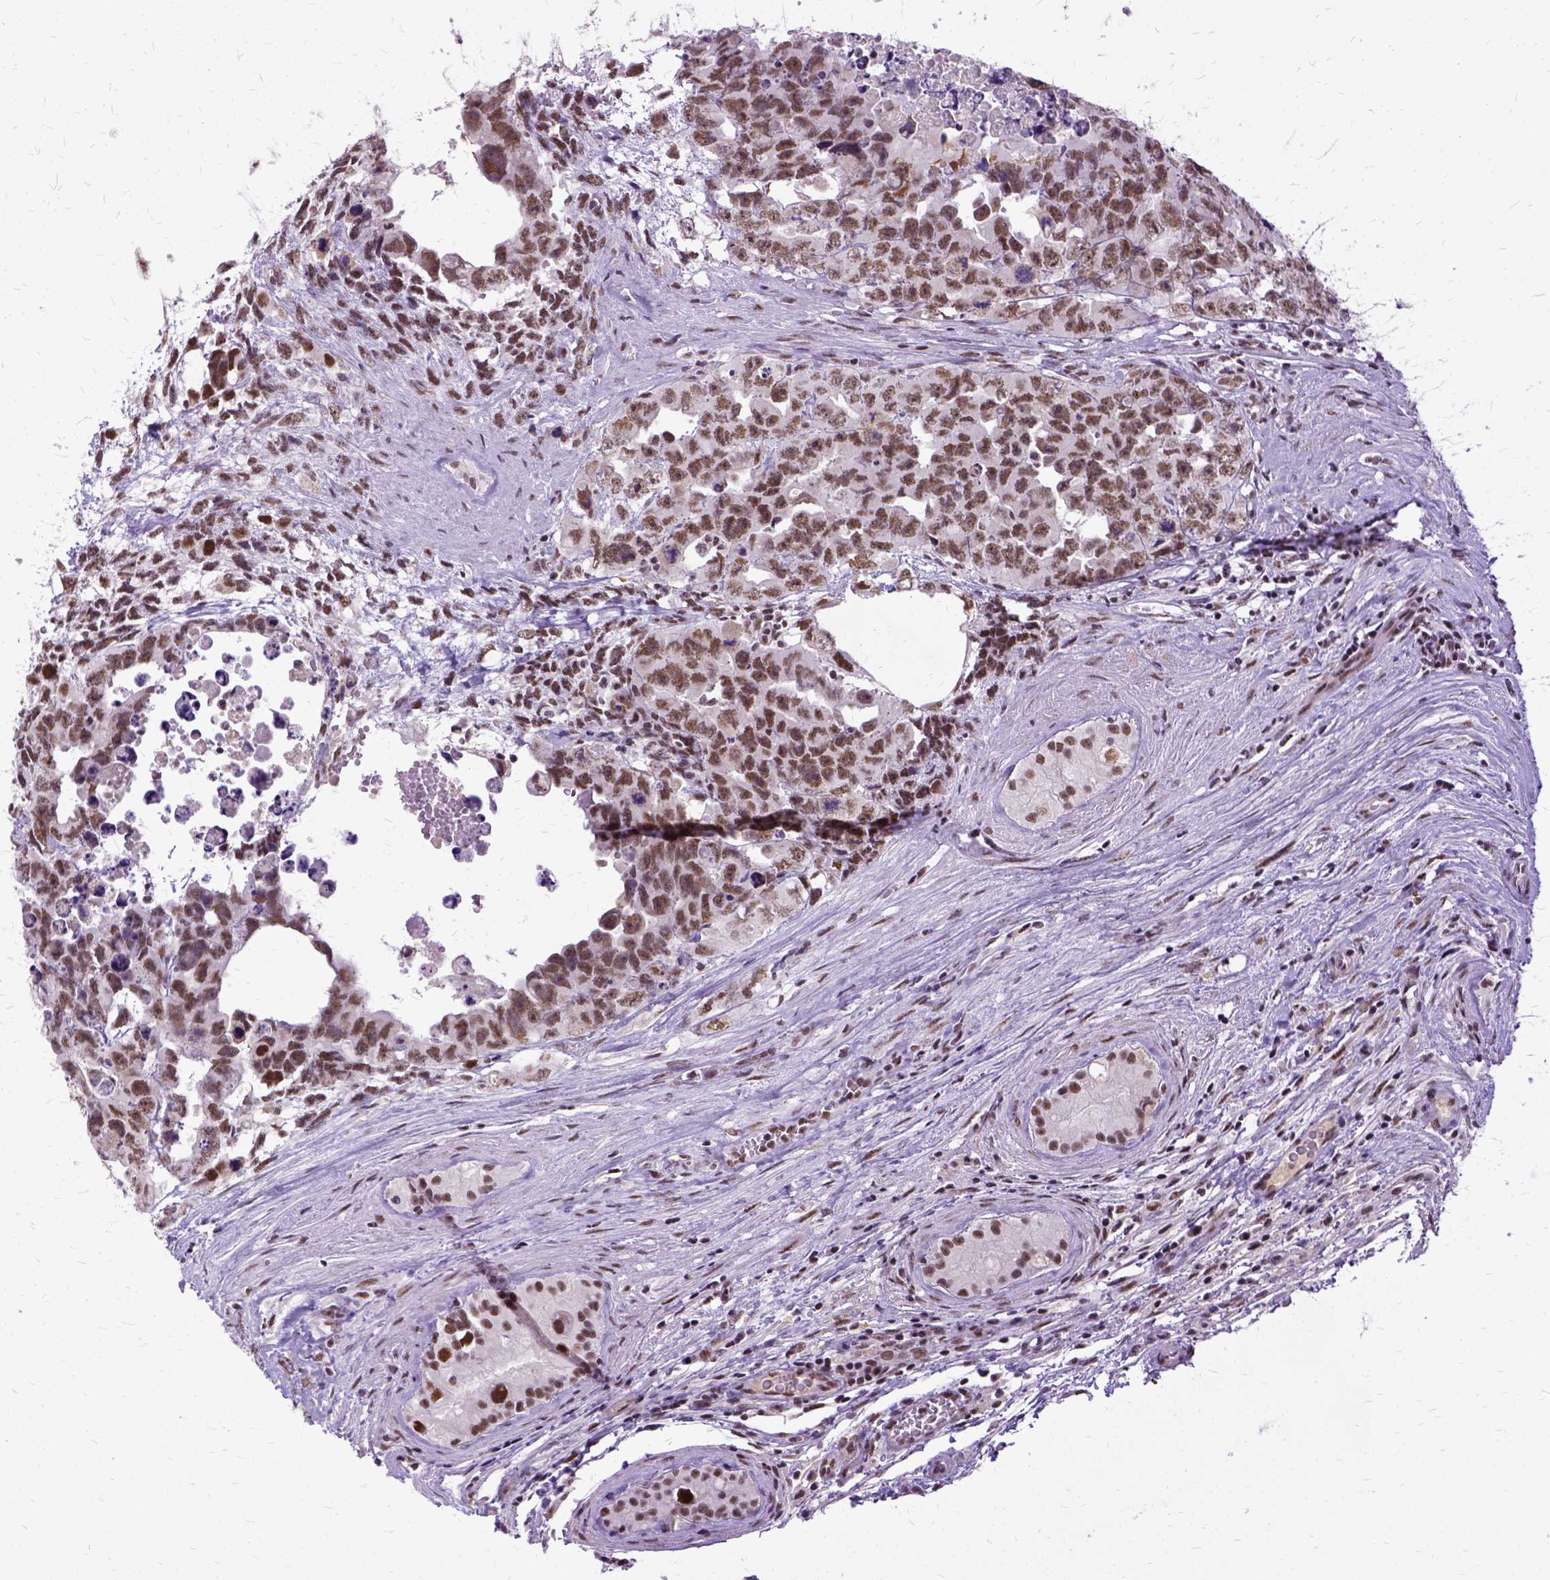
{"staining": {"intensity": "moderate", "quantity": ">75%", "location": "nuclear"}, "tissue": "testis cancer", "cell_type": "Tumor cells", "image_type": "cancer", "snomed": [{"axis": "morphology", "description": "Carcinoma, Embryonal, NOS"}, {"axis": "topography", "description": "Testis"}], "caption": "Testis embryonal carcinoma was stained to show a protein in brown. There is medium levels of moderate nuclear staining in about >75% of tumor cells.", "gene": "SETD1A", "patient": {"sex": "male", "age": 24}}